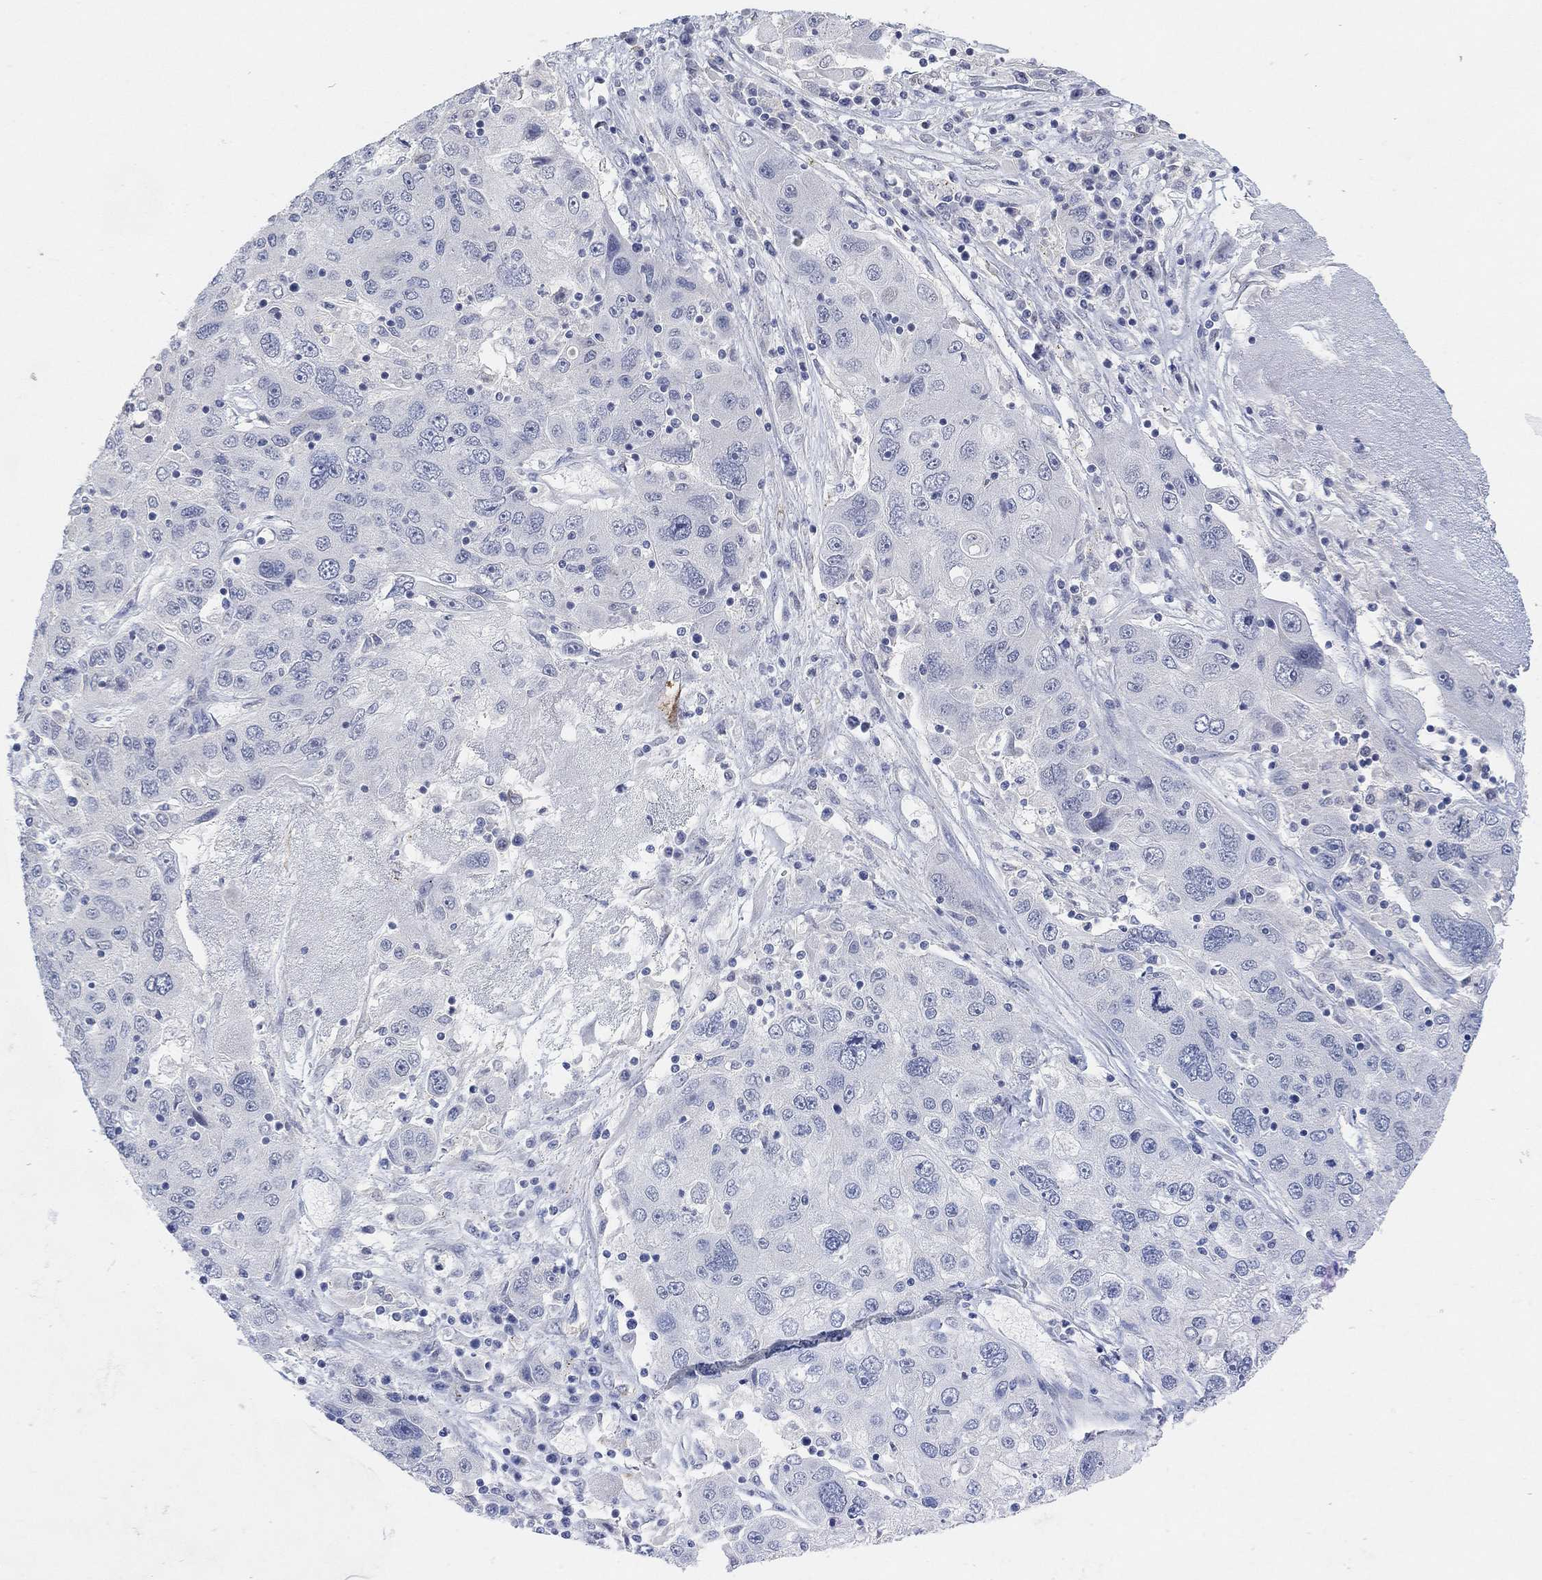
{"staining": {"intensity": "negative", "quantity": "none", "location": "none"}, "tissue": "stomach cancer", "cell_type": "Tumor cells", "image_type": "cancer", "snomed": [{"axis": "morphology", "description": "Adenocarcinoma, NOS"}, {"axis": "topography", "description": "Stomach"}], "caption": "High power microscopy image of an IHC photomicrograph of stomach adenocarcinoma, revealing no significant expression in tumor cells.", "gene": "VAT1L", "patient": {"sex": "male", "age": 56}}